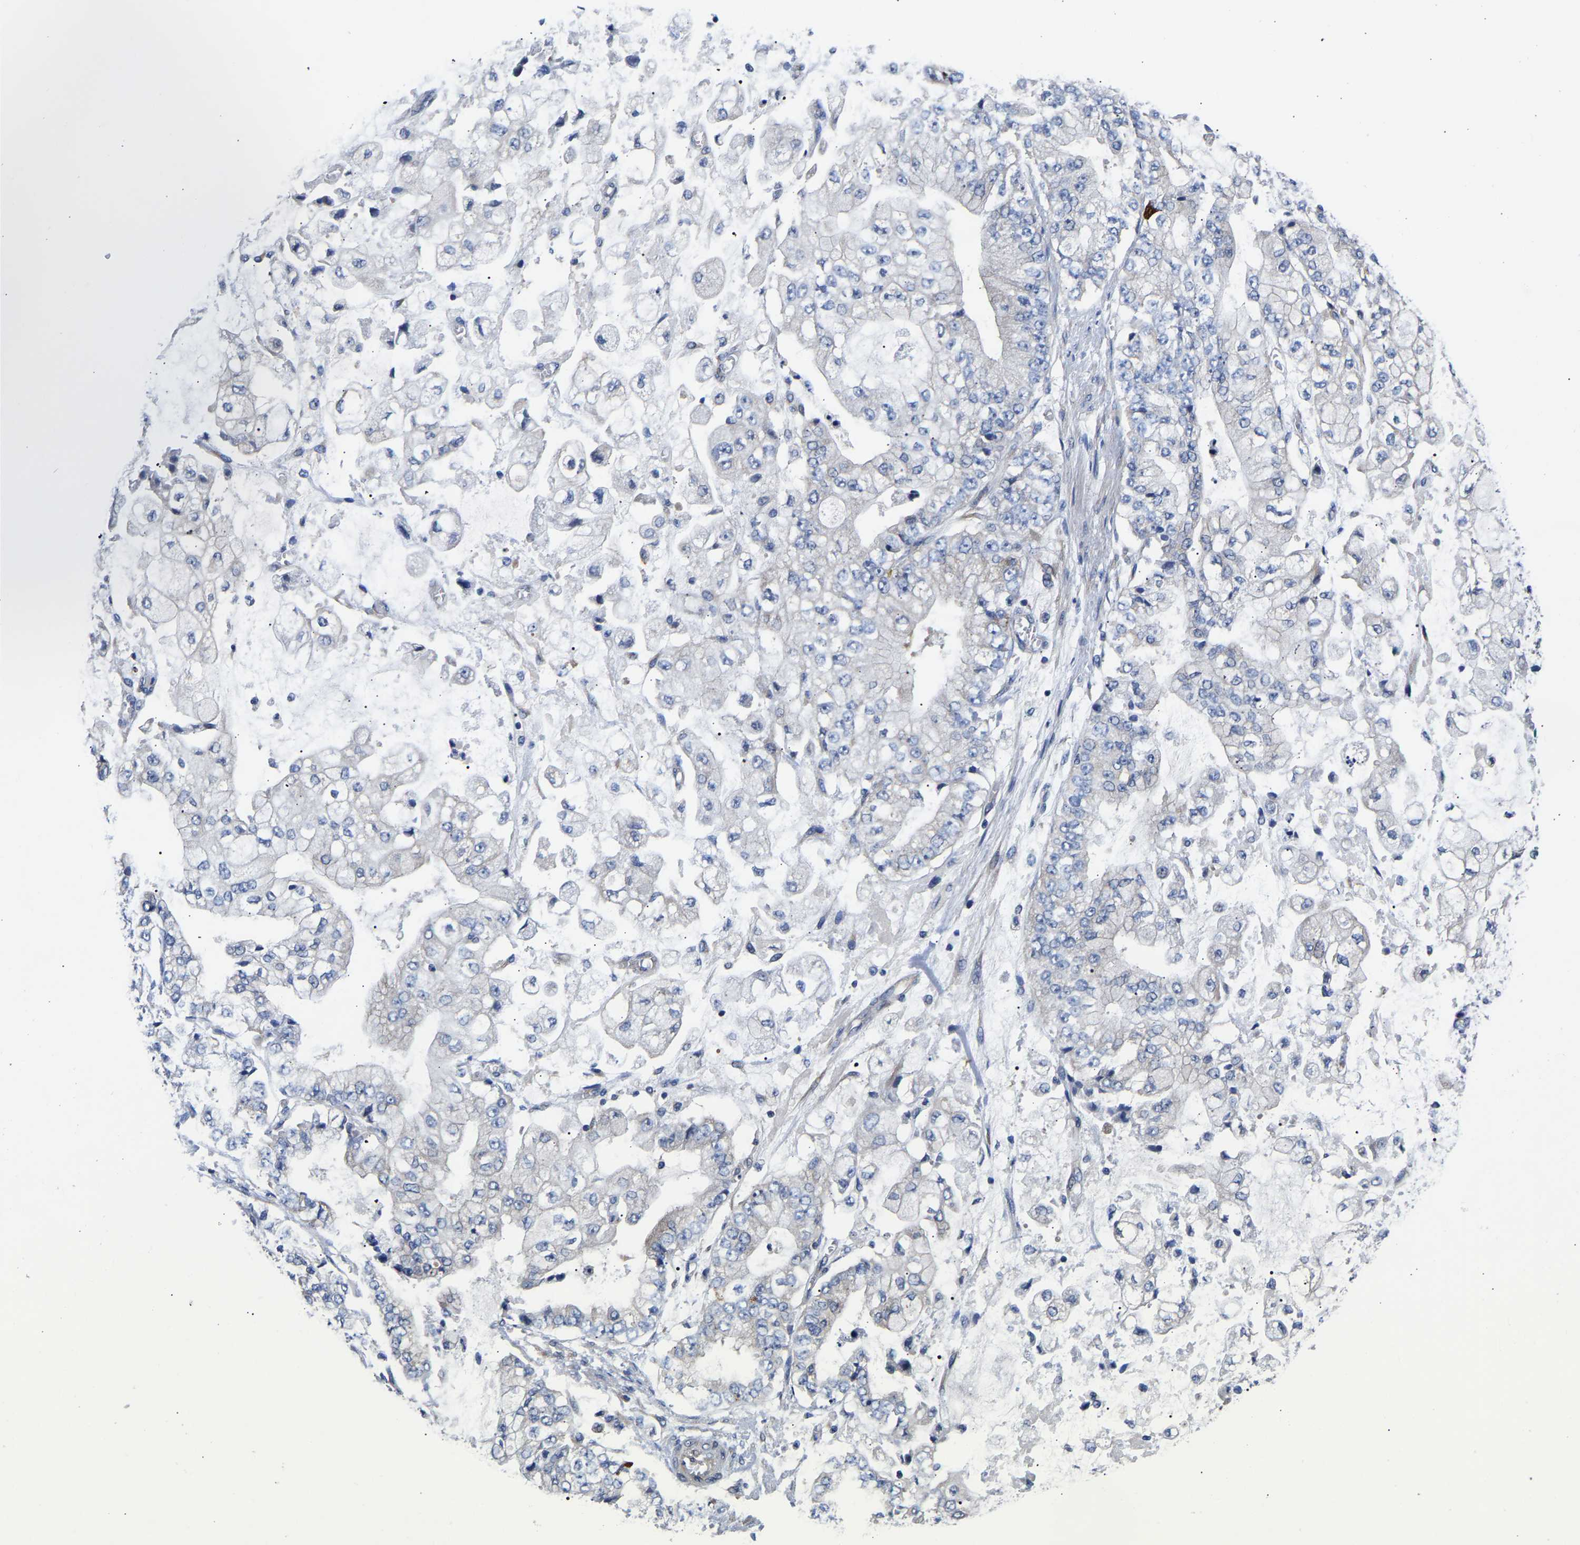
{"staining": {"intensity": "negative", "quantity": "none", "location": "none"}, "tissue": "stomach cancer", "cell_type": "Tumor cells", "image_type": "cancer", "snomed": [{"axis": "morphology", "description": "Adenocarcinoma, NOS"}, {"axis": "topography", "description": "Stomach"}], "caption": "Immunohistochemistry (IHC) photomicrograph of neoplastic tissue: stomach cancer stained with DAB (3,3'-diaminobenzidine) shows no significant protein staining in tumor cells. (Brightfield microscopy of DAB (3,3'-diaminobenzidine) immunohistochemistry (IHC) at high magnification).", "gene": "CCDC6", "patient": {"sex": "male", "age": 76}}